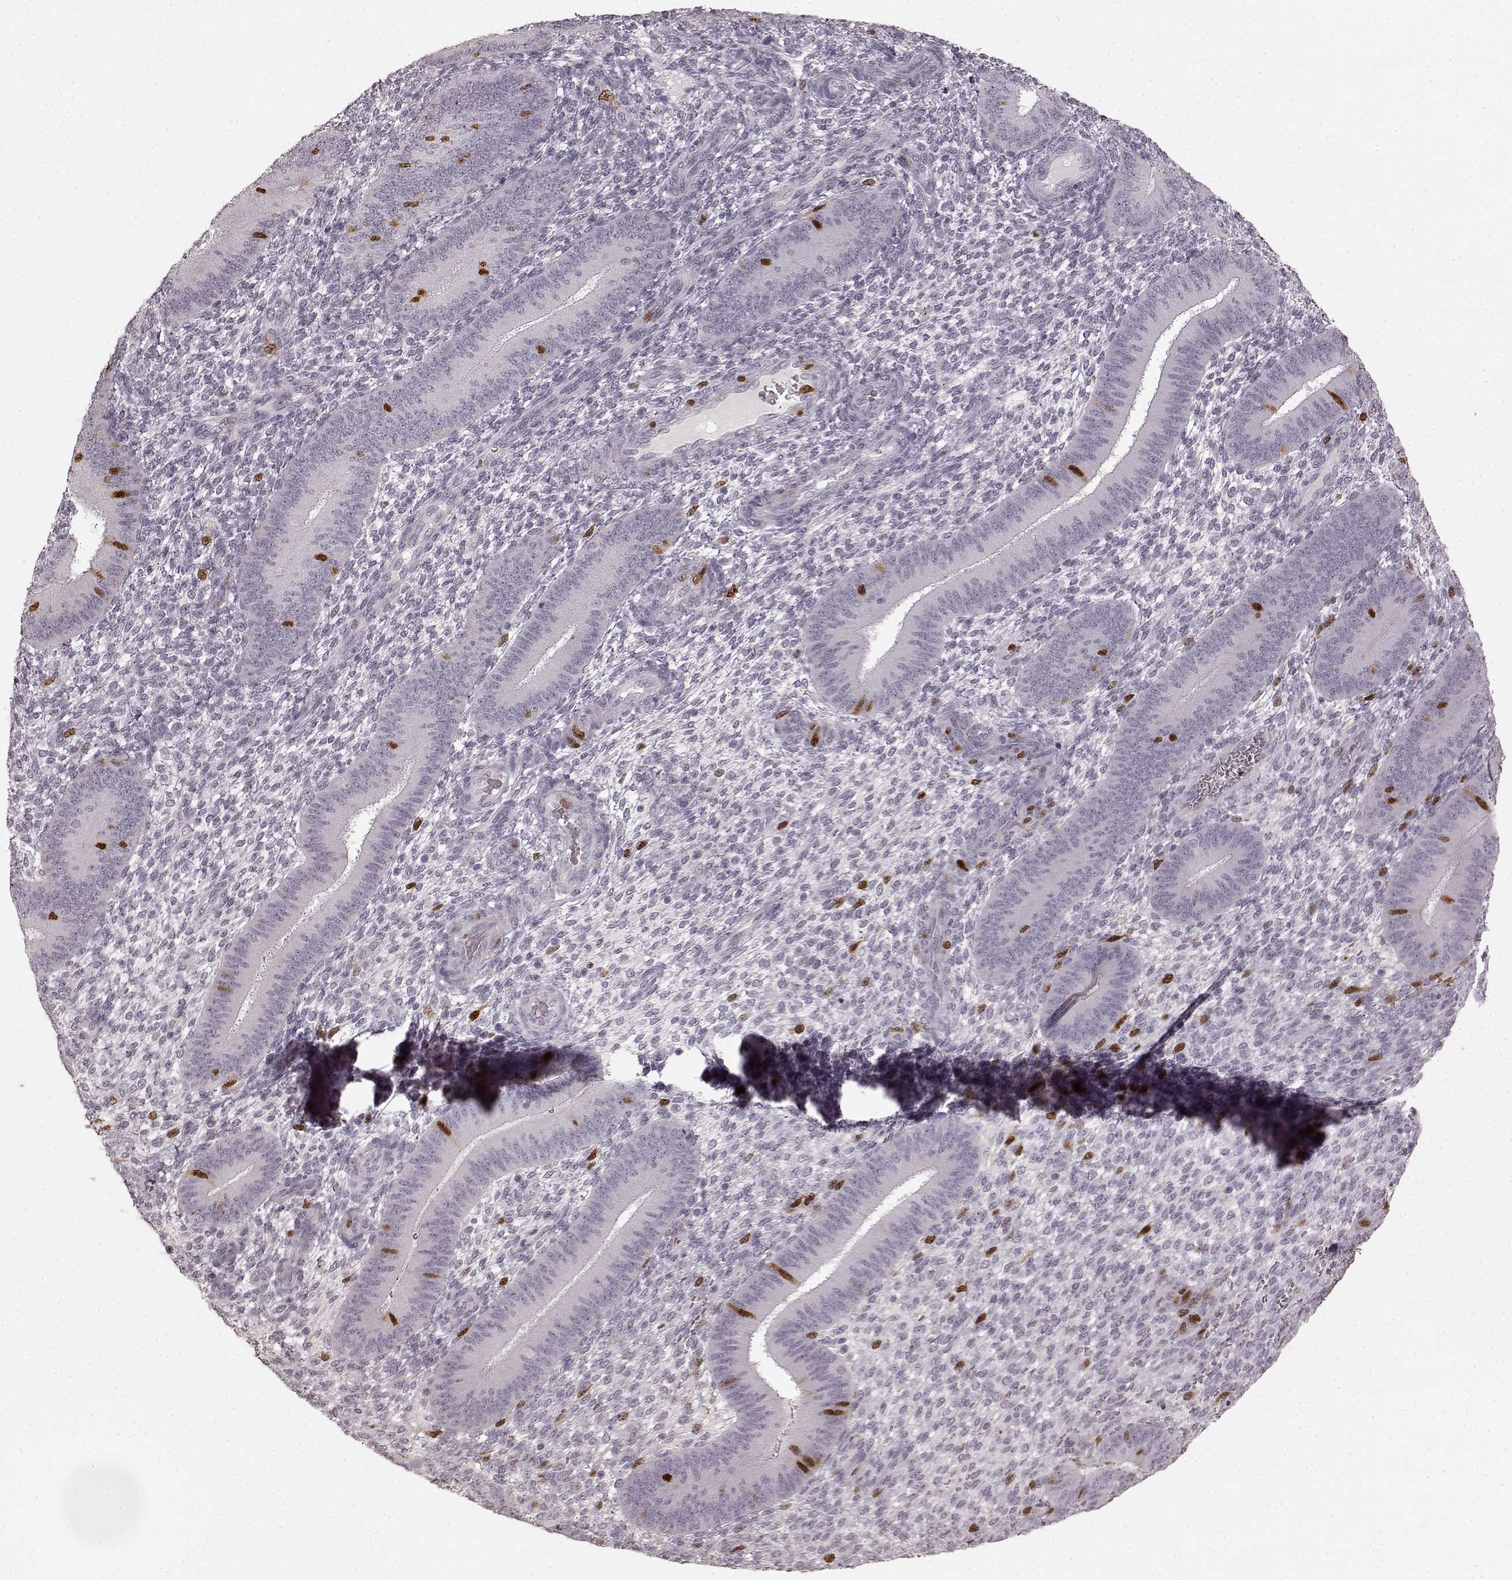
{"staining": {"intensity": "strong", "quantity": "<25%", "location": "nuclear"}, "tissue": "endometrium", "cell_type": "Cells in endometrial stroma", "image_type": "normal", "snomed": [{"axis": "morphology", "description": "Normal tissue, NOS"}, {"axis": "topography", "description": "Endometrium"}], "caption": "Protein analysis of benign endometrium exhibits strong nuclear staining in about <25% of cells in endometrial stroma.", "gene": "CCNA2", "patient": {"sex": "female", "age": 39}}